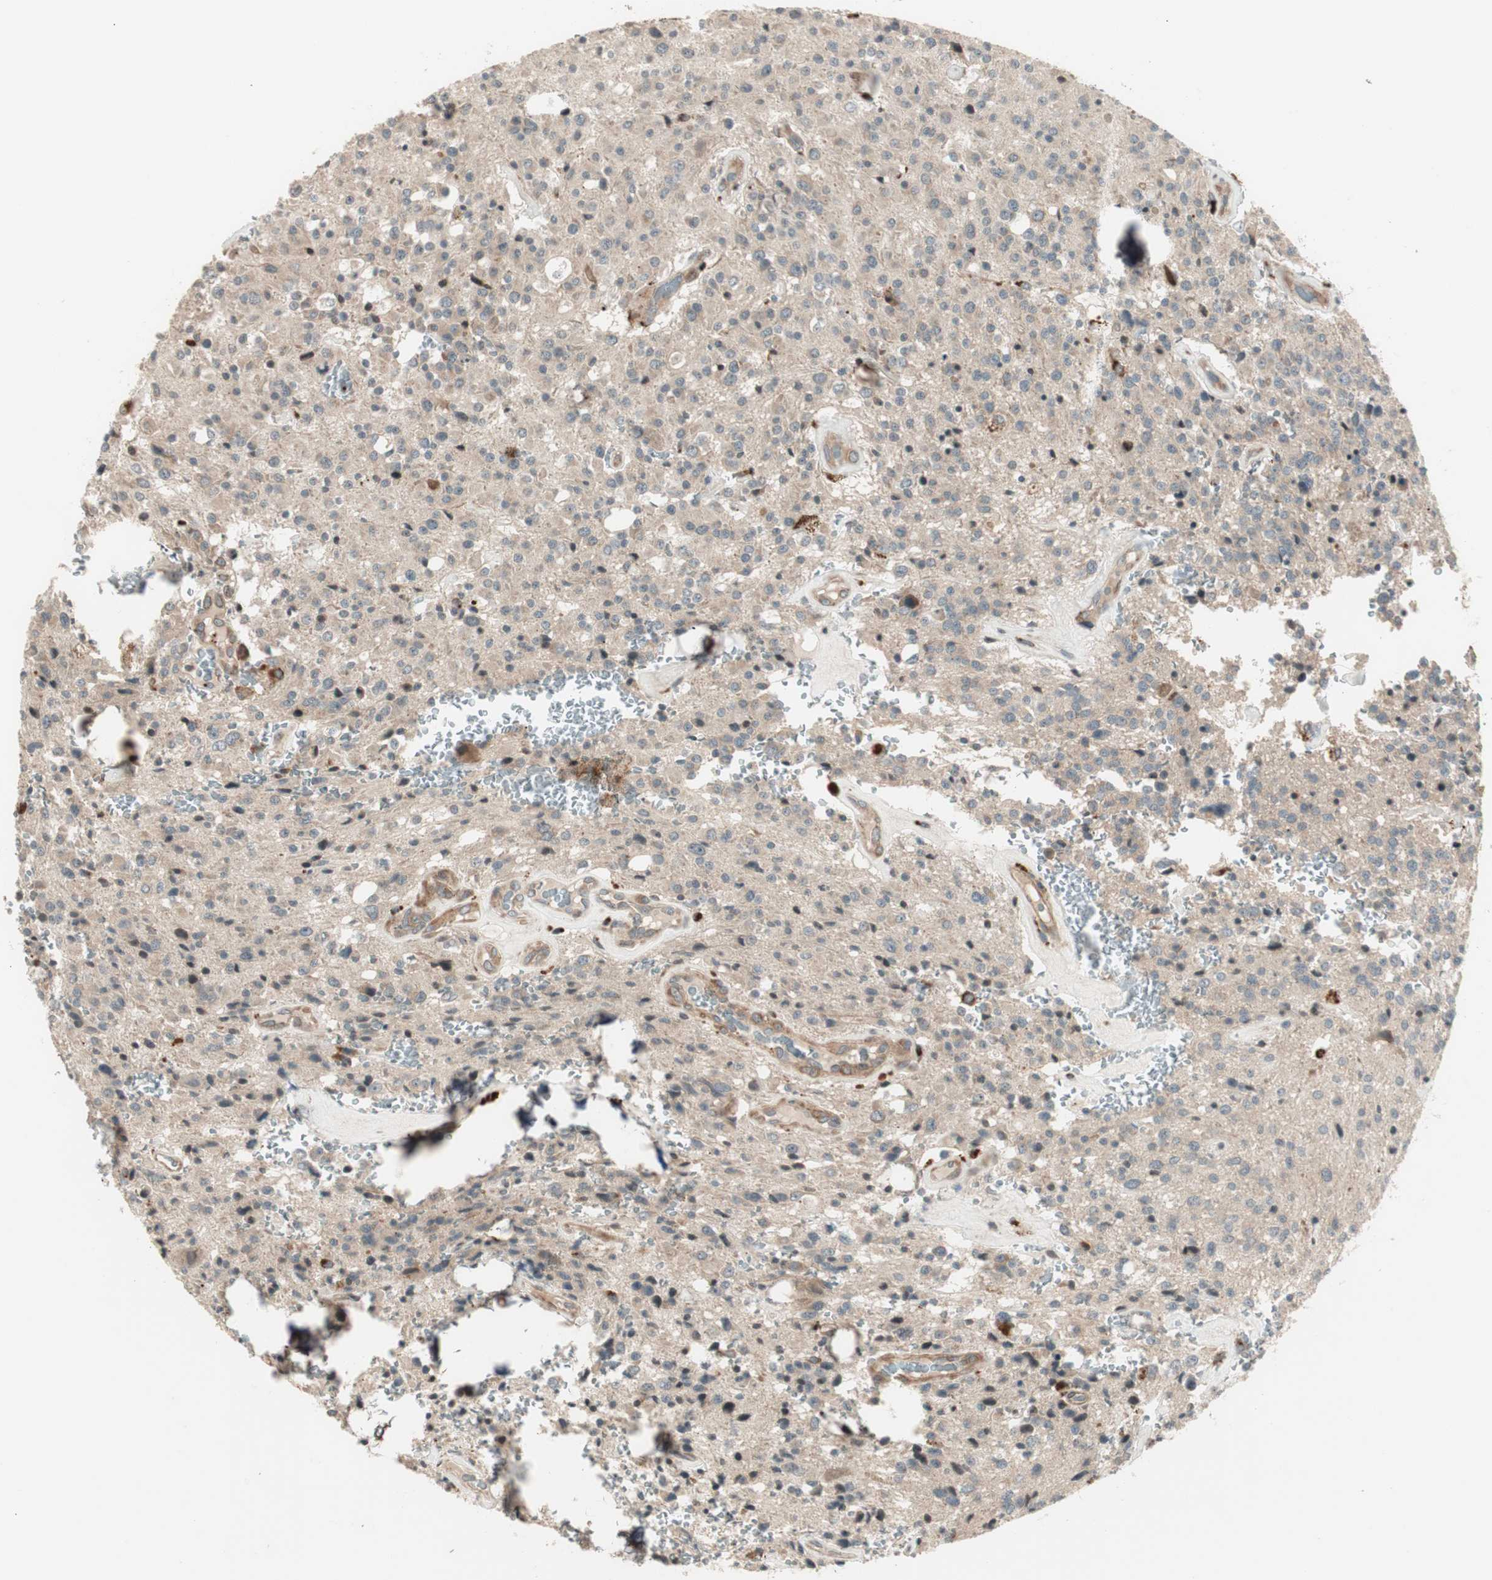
{"staining": {"intensity": "weak", "quantity": ">75%", "location": "cytoplasmic/membranous"}, "tissue": "glioma", "cell_type": "Tumor cells", "image_type": "cancer", "snomed": [{"axis": "morphology", "description": "Glioma, malignant, Low grade"}, {"axis": "topography", "description": "Brain"}], "caption": "IHC of human malignant glioma (low-grade) shows low levels of weak cytoplasmic/membranous expression in approximately >75% of tumor cells.", "gene": "SFRP1", "patient": {"sex": "male", "age": 58}}